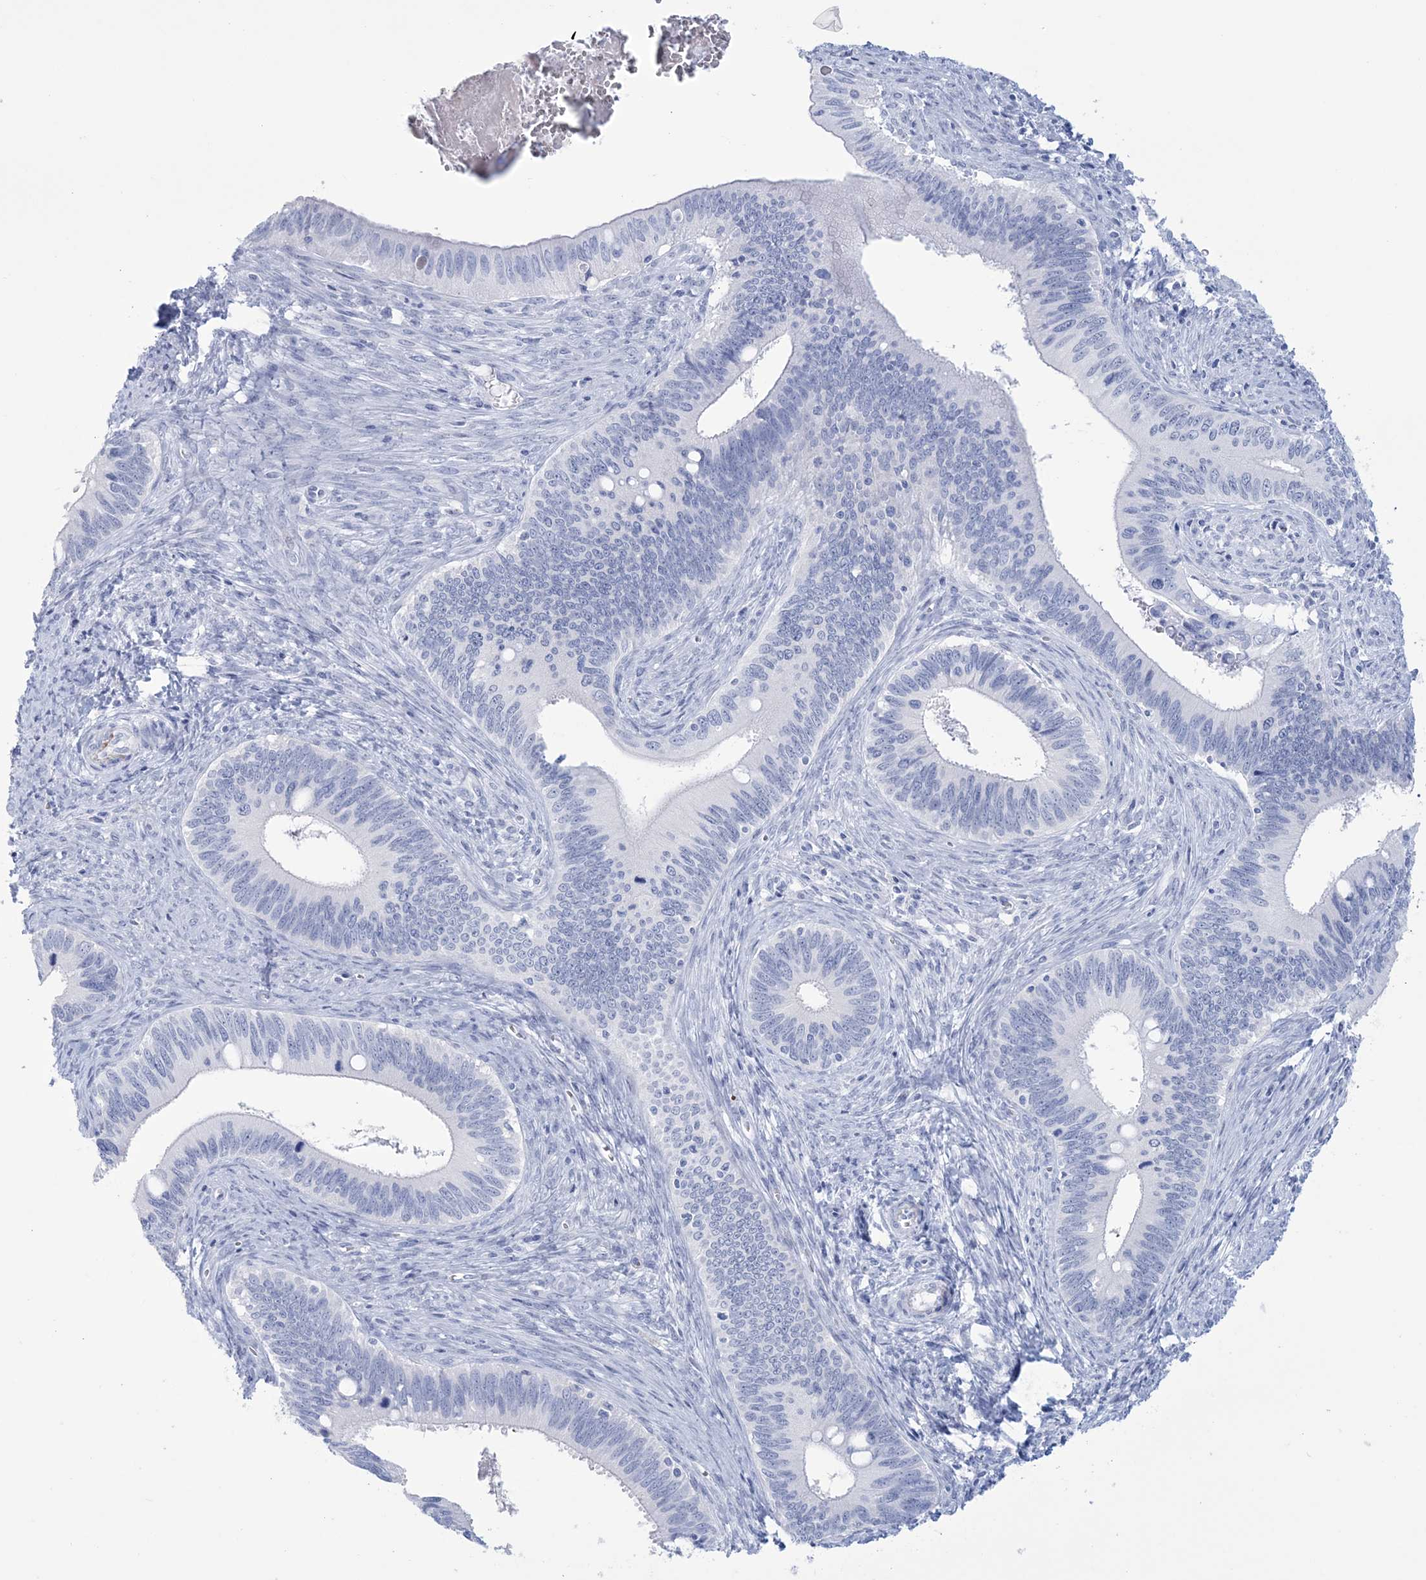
{"staining": {"intensity": "negative", "quantity": "none", "location": "none"}, "tissue": "cervical cancer", "cell_type": "Tumor cells", "image_type": "cancer", "snomed": [{"axis": "morphology", "description": "Adenocarcinoma, NOS"}, {"axis": "topography", "description": "Cervix"}], "caption": "Cervical cancer (adenocarcinoma) stained for a protein using immunohistochemistry (IHC) displays no positivity tumor cells.", "gene": "DPCD", "patient": {"sex": "female", "age": 42}}